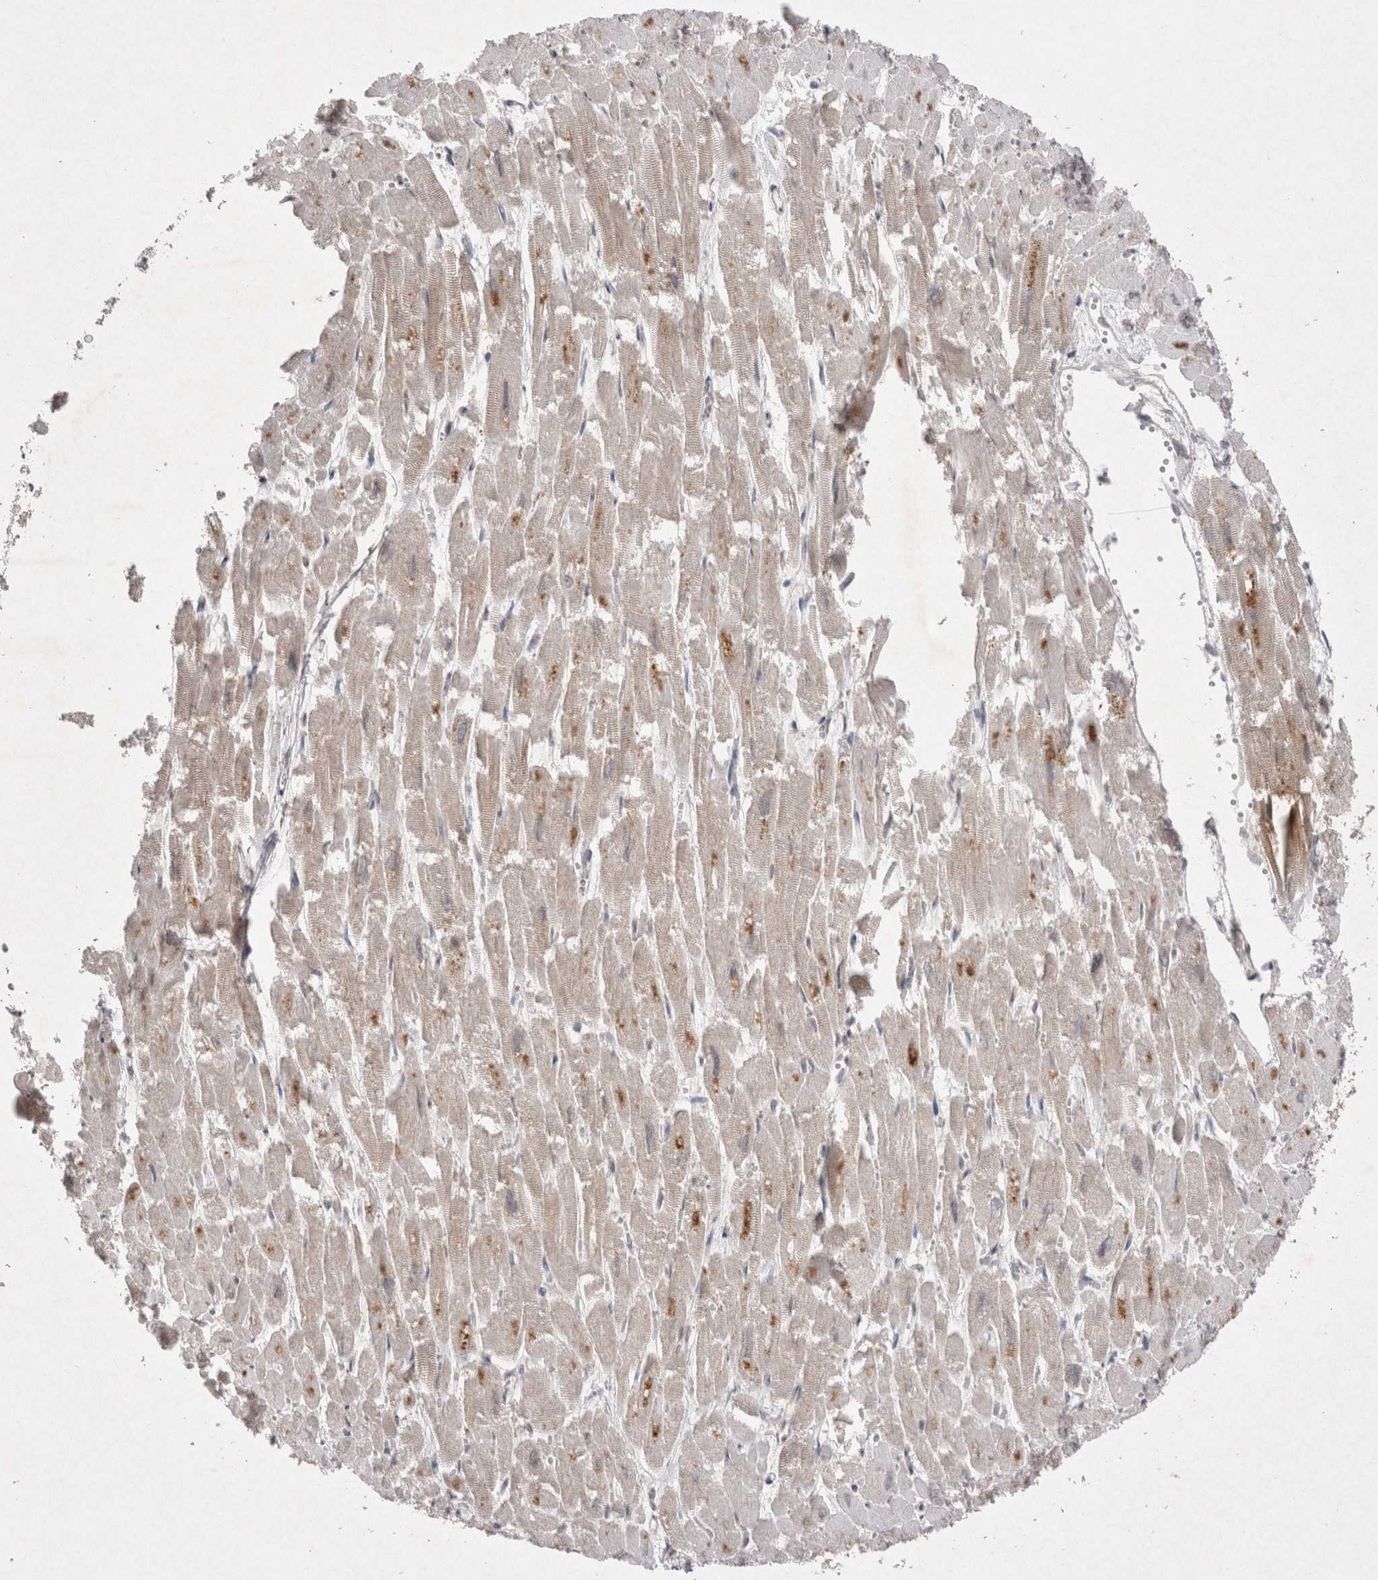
{"staining": {"intensity": "moderate", "quantity": "<25%", "location": "cytoplasmic/membranous"}, "tissue": "heart muscle", "cell_type": "Cardiomyocytes", "image_type": "normal", "snomed": [{"axis": "morphology", "description": "Normal tissue, NOS"}, {"axis": "topography", "description": "Heart"}], "caption": "Protein staining exhibits moderate cytoplasmic/membranous positivity in about <25% of cardiomyocytes in unremarkable heart muscle. The staining was performed using DAB to visualize the protein expression in brown, while the nuclei were stained in blue with hematoxylin (Magnification: 20x).", "gene": "LYVE1", "patient": {"sex": "male", "age": 54}}